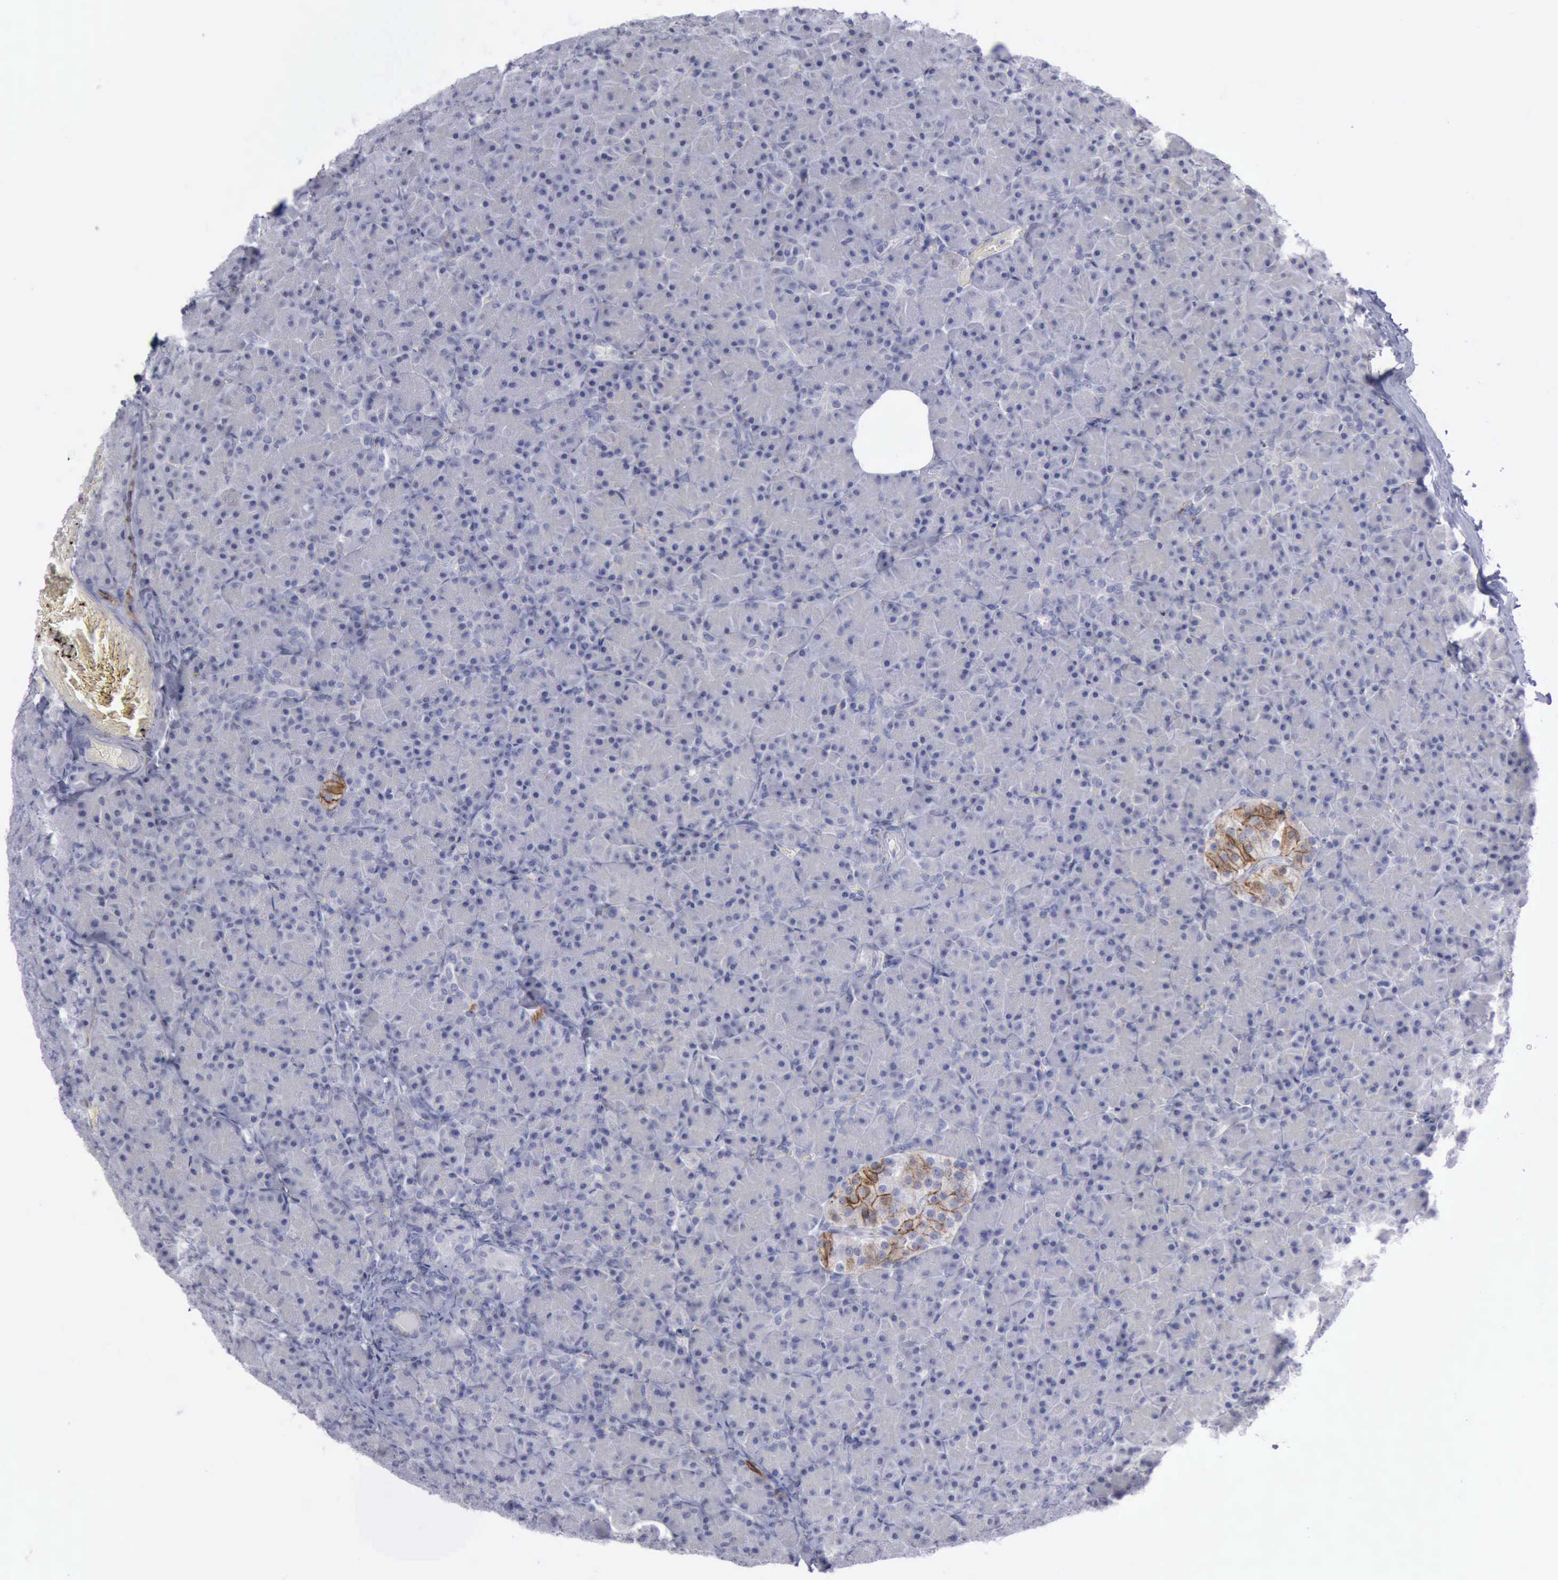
{"staining": {"intensity": "negative", "quantity": "none", "location": "none"}, "tissue": "pancreas", "cell_type": "Exocrine glandular cells", "image_type": "normal", "snomed": [{"axis": "morphology", "description": "Normal tissue, NOS"}, {"axis": "topography", "description": "Pancreas"}], "caption": "The IHC image has no significant positivity in exocrine glandular cells of pancreas. (DAB immunohistochemistry (IHC), high magnification).", "gene": "CDH2", "patient": {"sex": "female", "age": 43}}